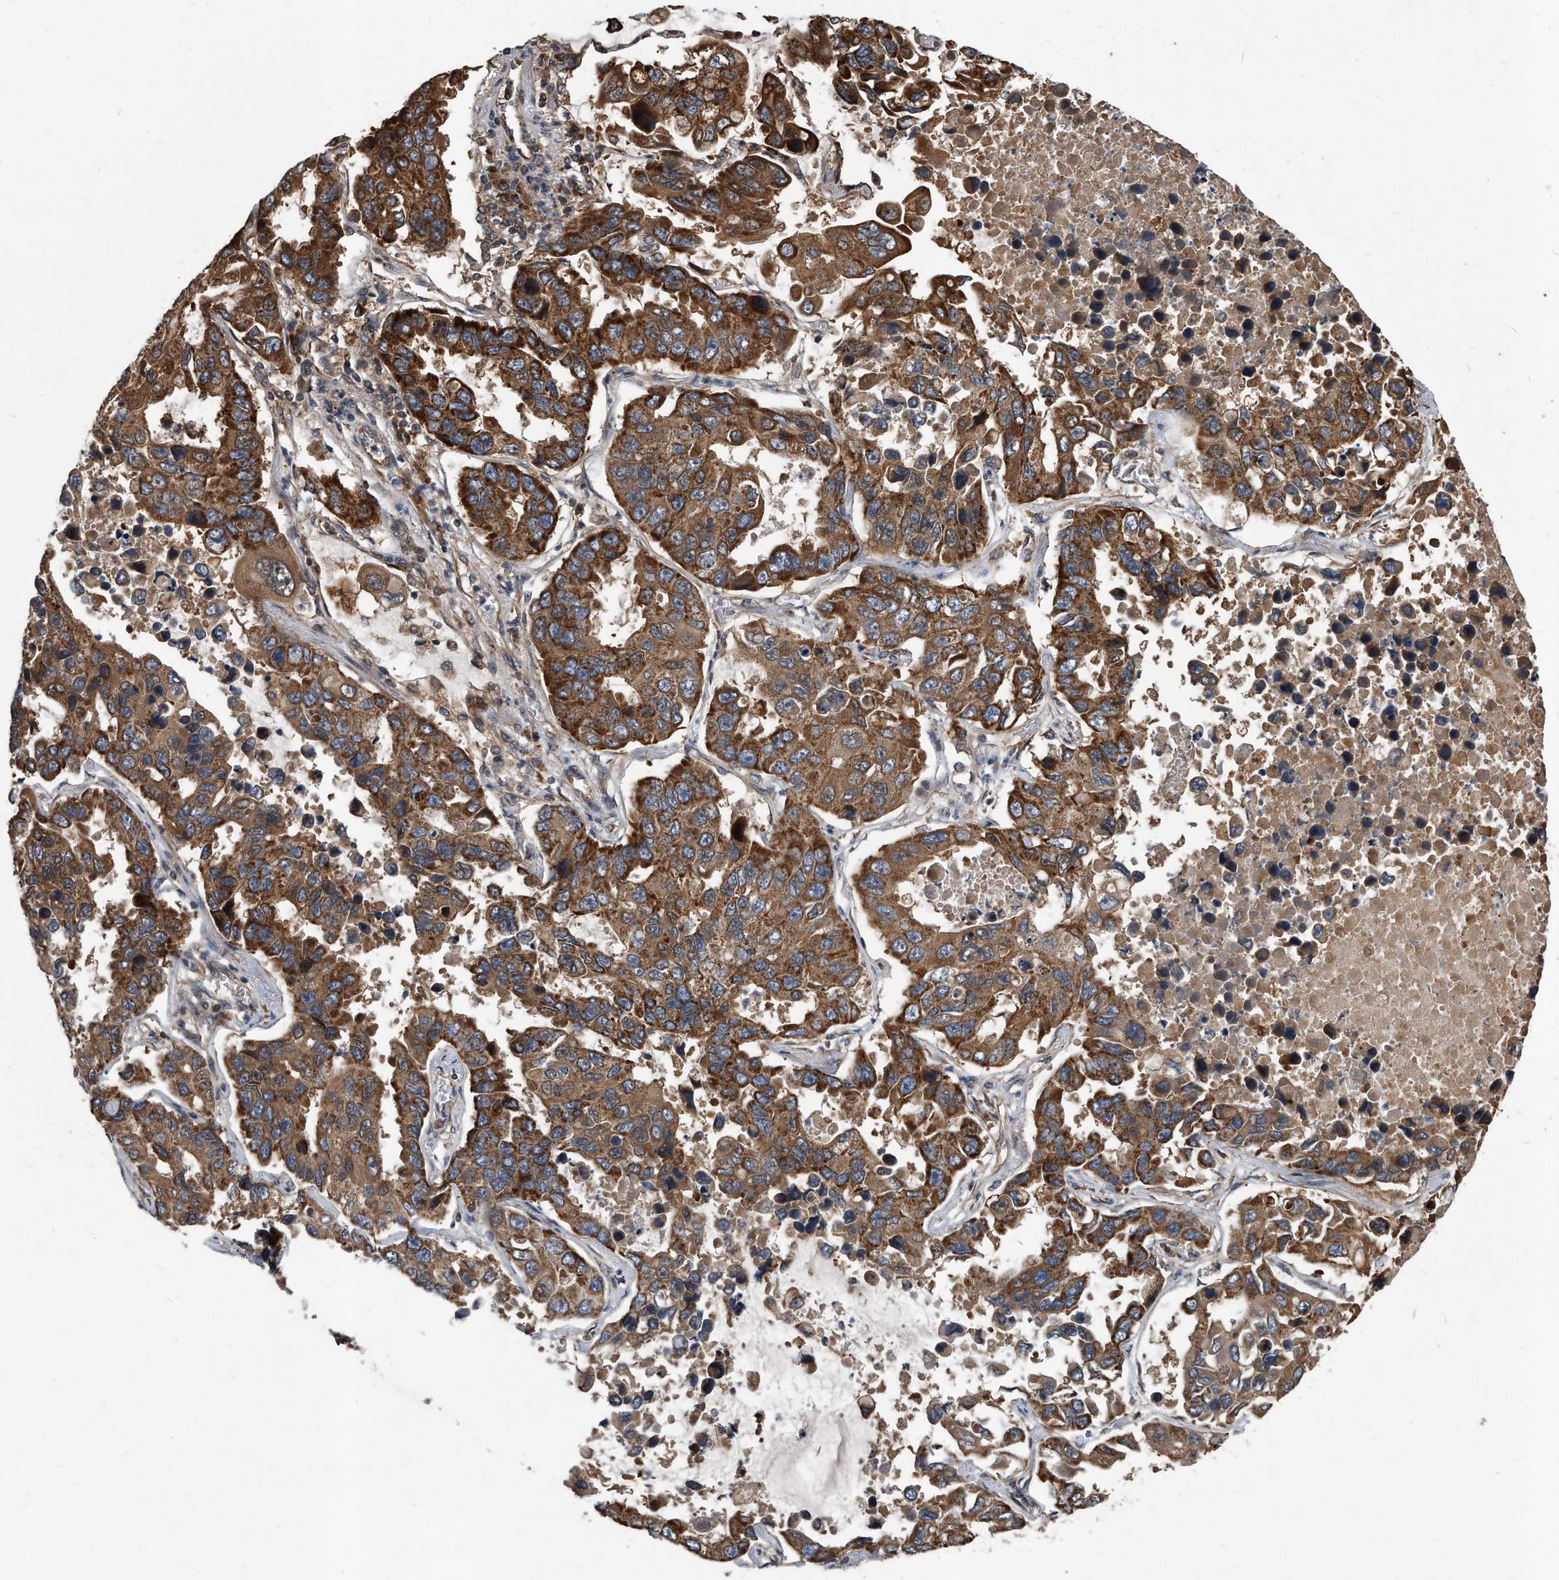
{"staining": {"intensity": "strong", "quantity": ">75%", "location": "cytoplasmic/membranous"}, "tissue": "lung cancer", "cell_type": "Tumor cells", "image_type": "cancer", "snomed": [{"axis": "morphology", "description": "Adenocarcinoma, NOS"}, {"axis": "topography", "description": "Lung"}], "caption": "A photomicrograph showing strong cytoplasmic/membranous expression in about >75% of tumor cells in lung cancer (adenocarcinoma), as visualized by brown immunohistochemical staining.", "gene": "FAM136A", "patient": {"sex": "male", "age": 64}}